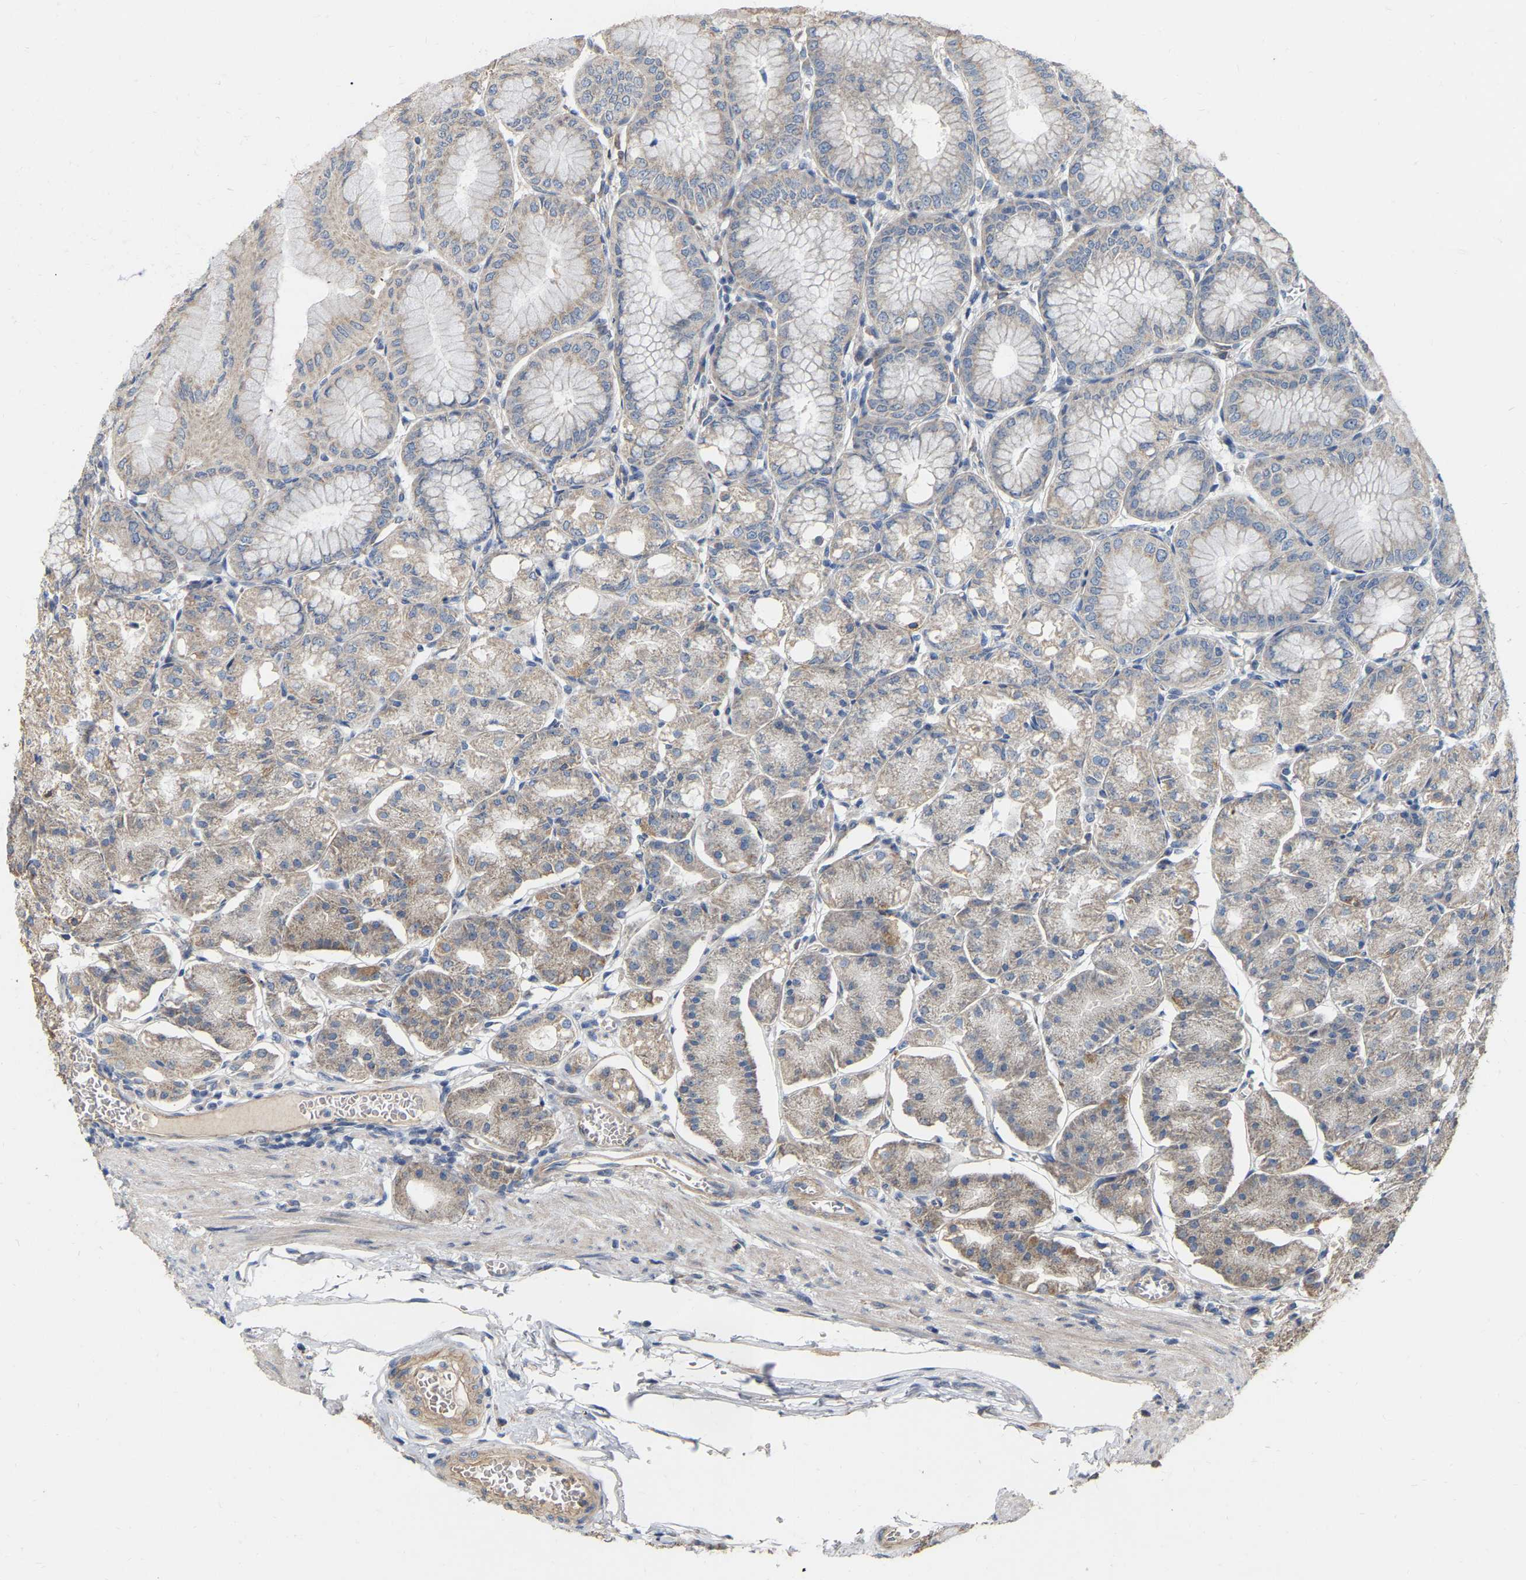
{"staining": {"intensity": "weak", "quantity": "25%-75%", "location": "cytoplasmic/membranous"}, "tissue": "stomach", "cell_type": "Glandular cells", "image_type": "normal", "snomed": [{"axis": "morphology", "description": "Normal tissue, NOS"}, {"axis": "topography", "description": "Stomach, lower"}], "caption": "Brown immunohistochemical staining in unremarkable human stomach displays weak cytoplasmic/membranous expression in about 25%-75% of glandular cells. Immunohistochemistry (ihc) stains the protein of interest in brown and the nuclei are stained blue.", "gene": "SSH1", "patient": {"sex": "male", "age": 71}}